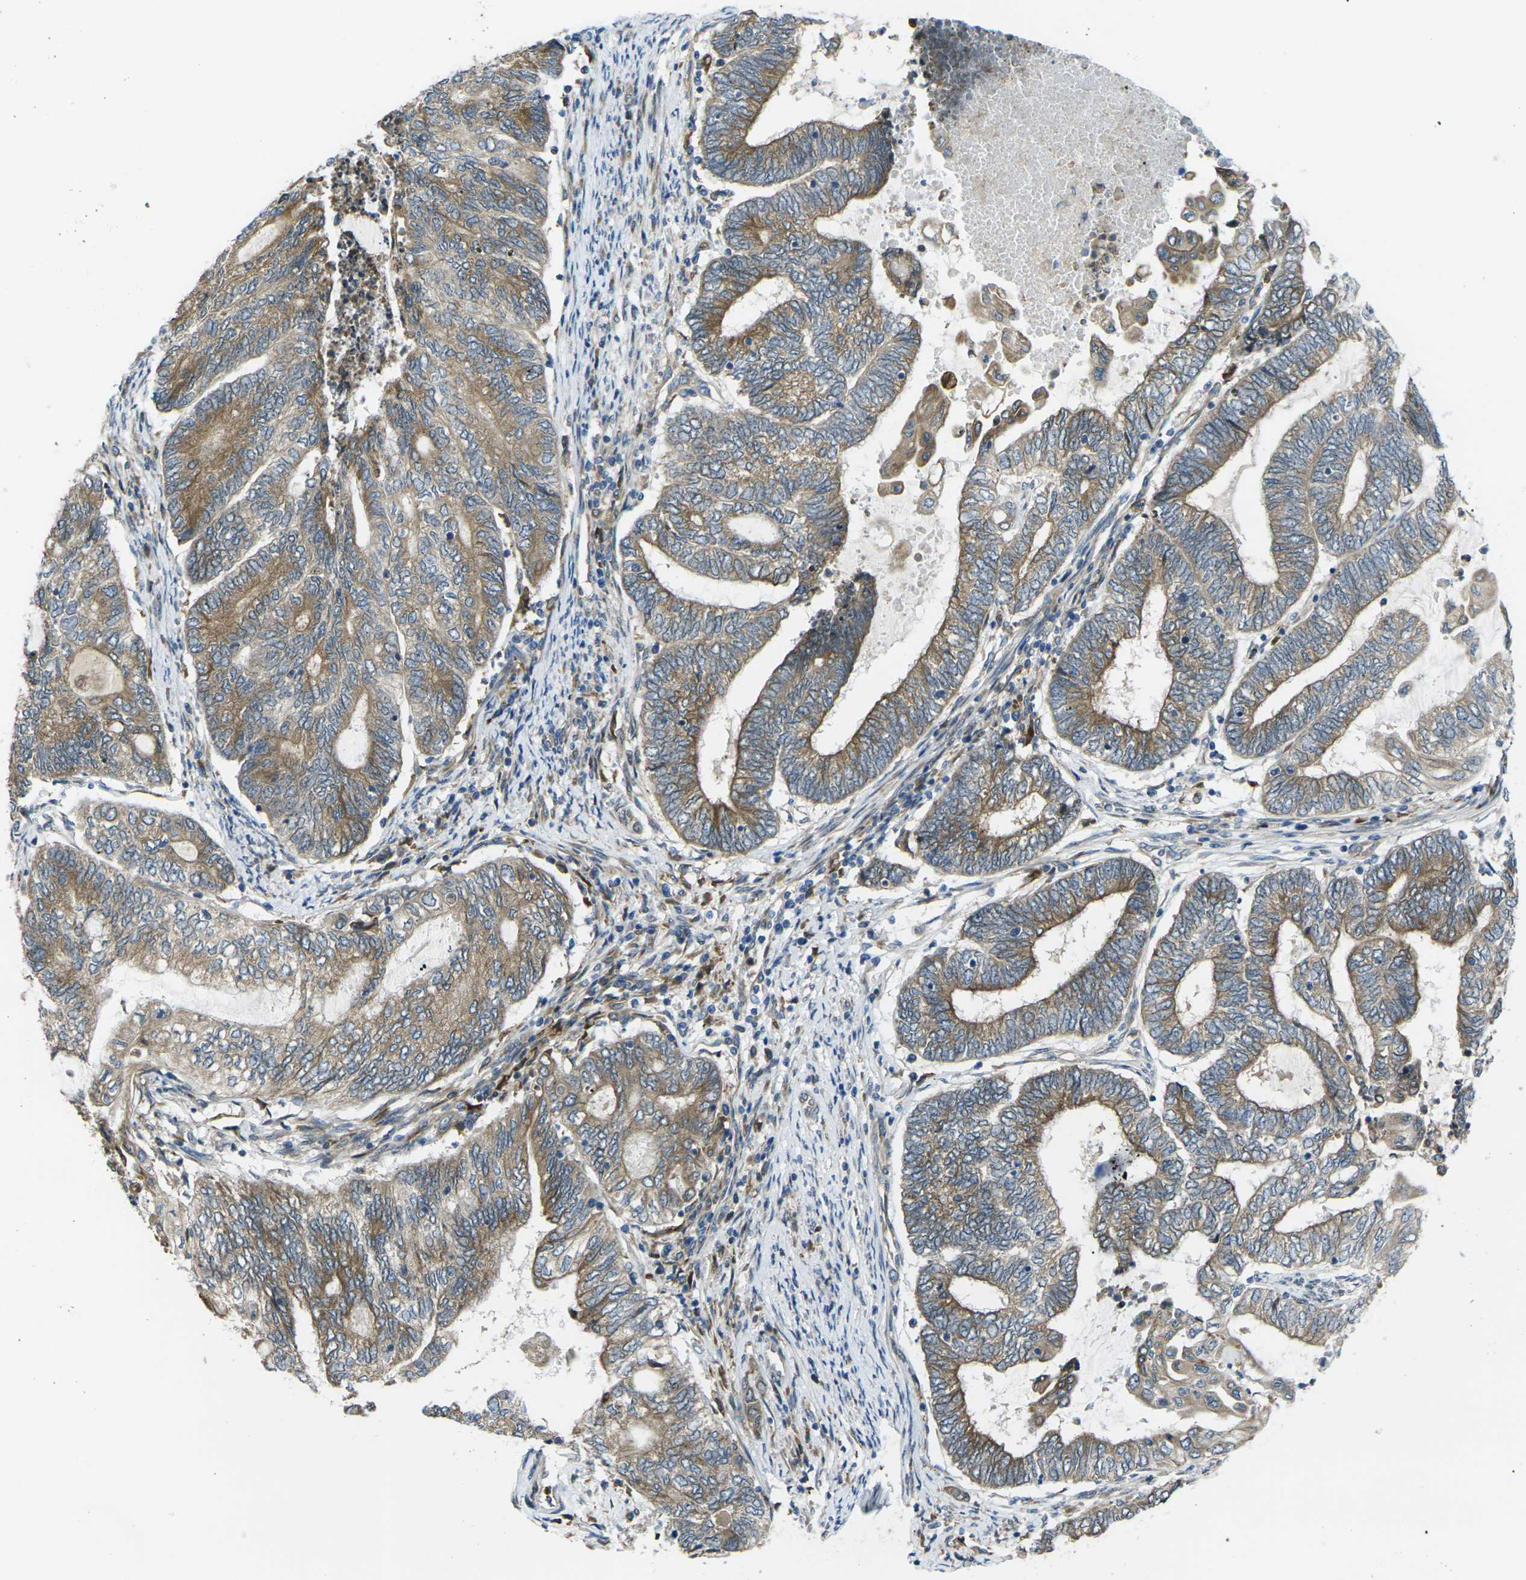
{"staining": {"intensity": "moderate", "quantity": ">75%", "location": "cytoplasmic/membranous"}, "tissue": "endometrial cancer", "cell_type": "Tumor cells", "image_type": "cancer", "snomed": [{"axis": "morphology", "description": "Adenocarcinoma, NOS"}, {"axis": "topography", "description": "Uterus"}, {"axis": "topography", "description": "Endometrium"}], "caption": "Endometrial adenocarcinoma stained with a brown dye exhibits moderate cytoplasmic/membranous positive positivity in about >75% of tumor cells.", "gene": "FZD1", "patient": {"sex": "female", "age": 70}}